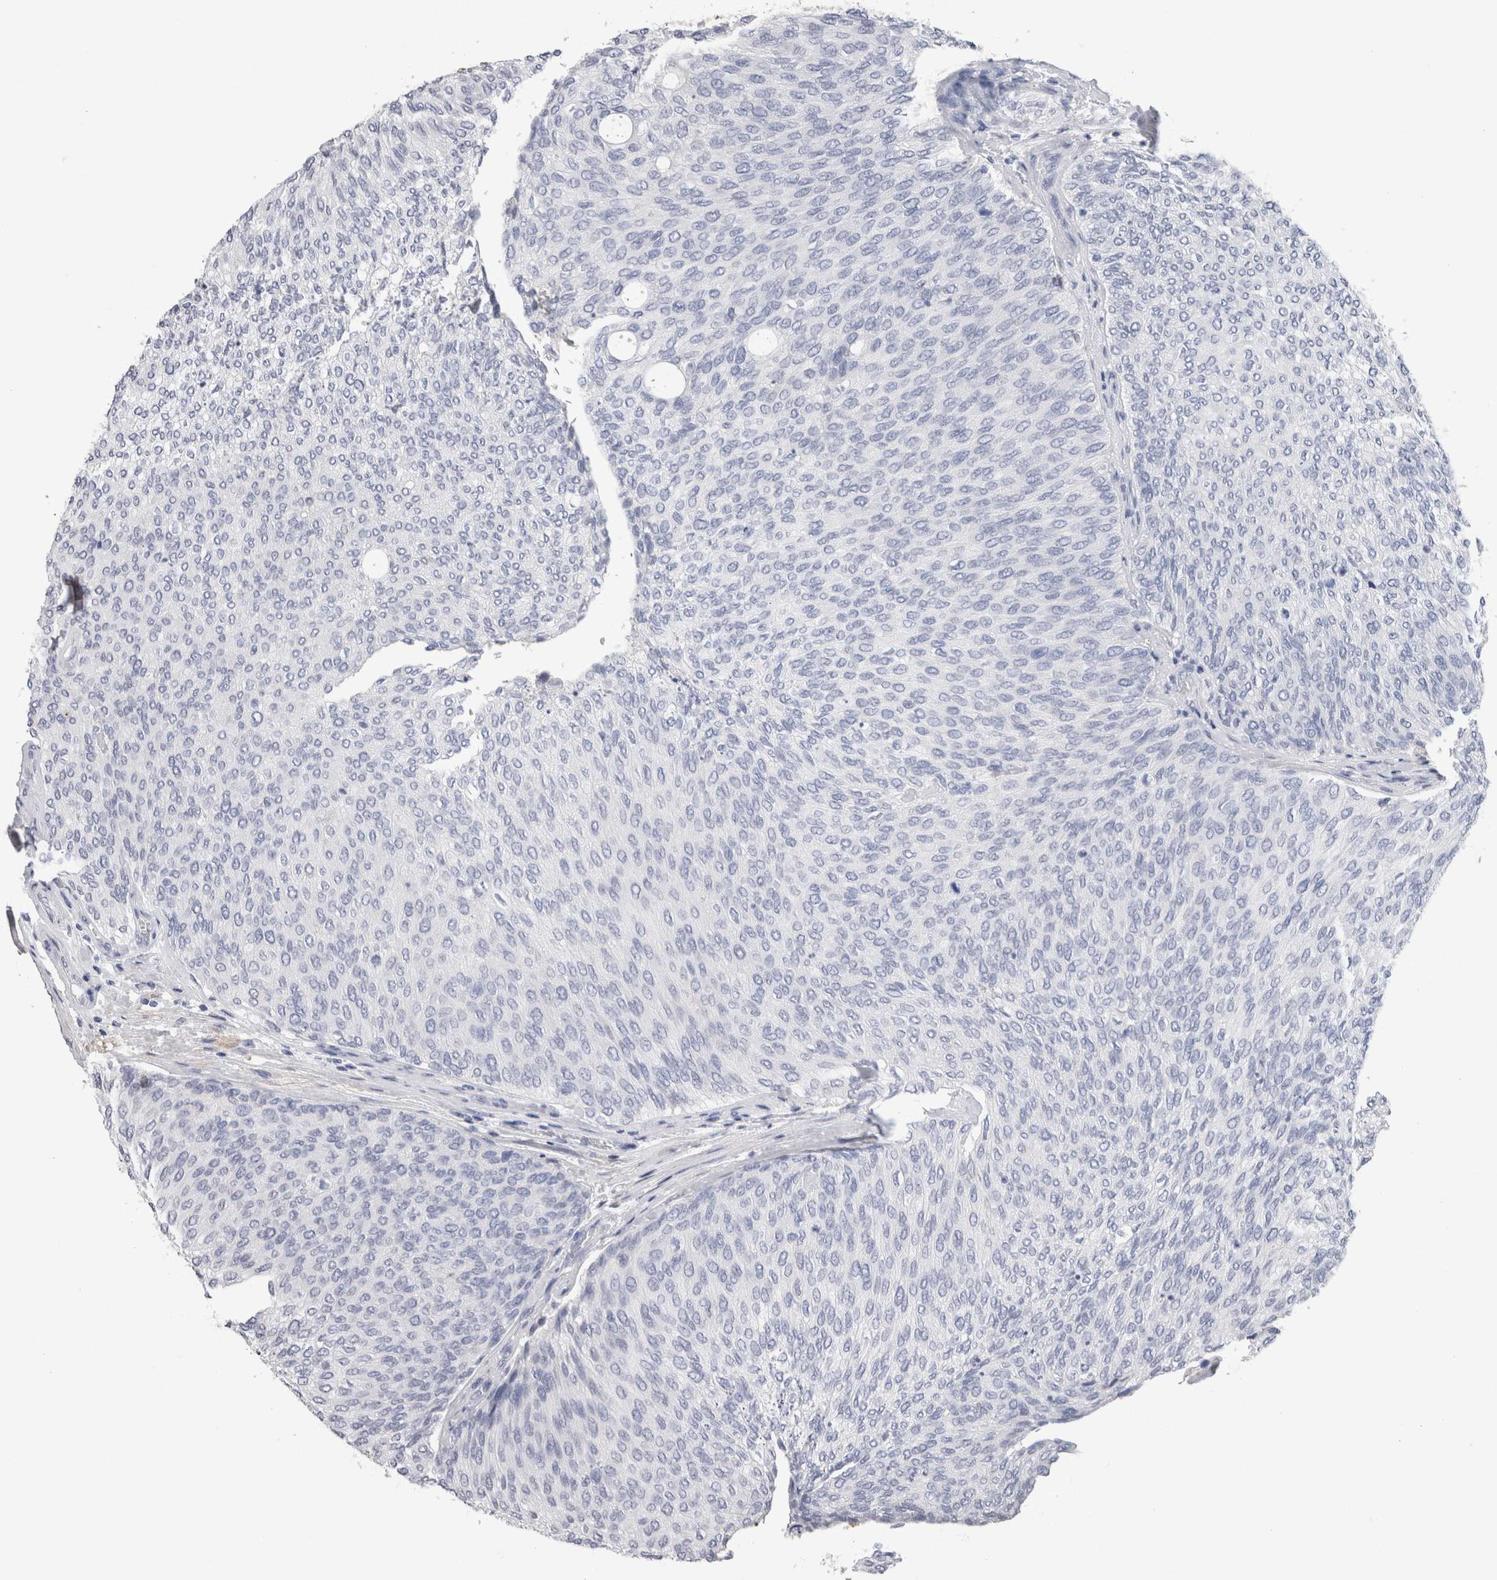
{"staining": {"intensity": "negative", "quantity": "none", "location": "none"}, "tissue": "urothelial cancer", "cell_type": "Tumor cells", "image_type": "cancer", "snomed": [{"axis": "morphology", "description": "Urothelial carcinoma, Low grade"}, {"axis": "topography", "description": "Urinary bladder"}], "caption": "A histopathology image of human low-grade urothelial carcinoma is negative for staining in tumor cells.", "gene": "FABP4", "patient": {"sex": "female", "age": 79}}